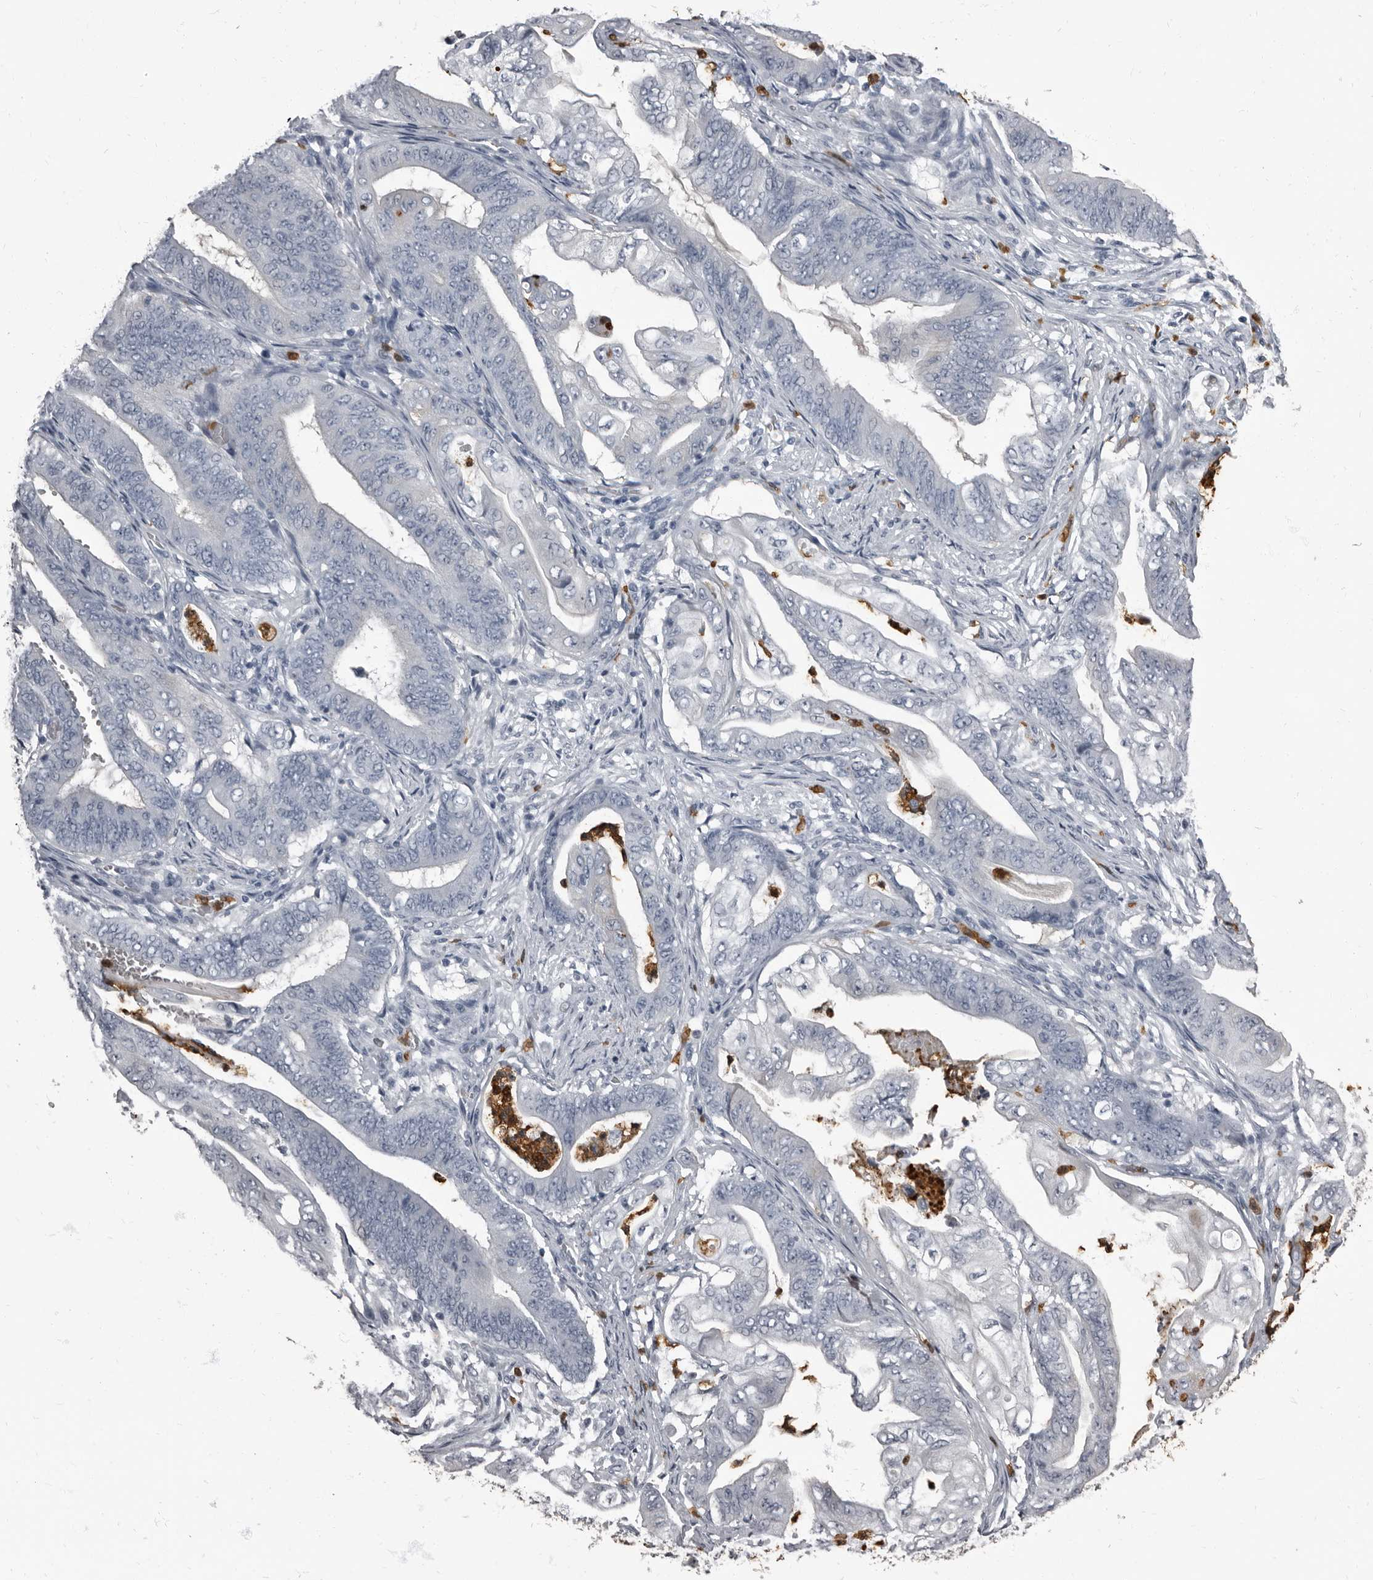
{"staining": {"intensity": "negative", "quantity": "none", "location": "none"}, "tissue": "stomach cancer", "cell_type": "Tumor cells", "image_type": "cancer", "snomed": [{"axis": "morphology", "description": "Adenocarcinoma, NOS"}, {"axis": "topography", "description": "Stomach"}], "caption": "Tumor cells are negative for protein expression in human stomach adenocarcinoma.", "gene": "TPD52L1", "patient": {"sex": "female", "age": 73}}